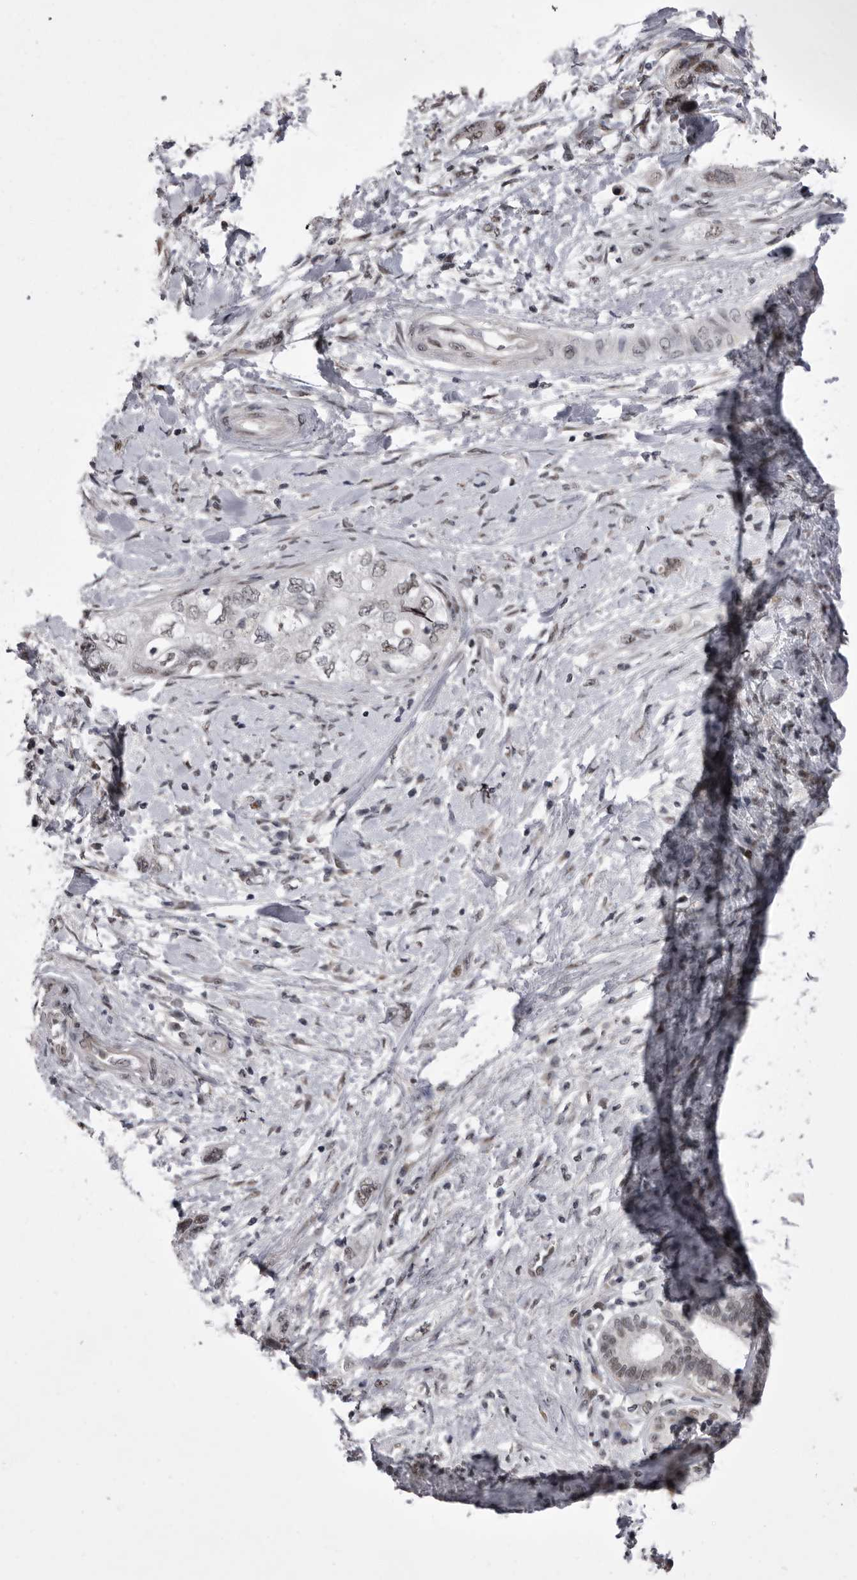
{"staining": {"intensity": "weak", "quantity": "<25%", "location": "nuclear"}, "tissue": "pancreatic cancer", "cell_type": "Tumor cells", "image_type": "cancer", "snomed": [{"axis": "morphology", "description": "Adenocarcinoma, NOS"}, {"axis": "topography", "description": "Pancreas"}], "caption": "The immunohistochemistry micrograph has no significant expression in tumor cells of pancreatic cancer tissue.", "gene": "PRPF3", "patient": {"sex": "female", "age": 73}}